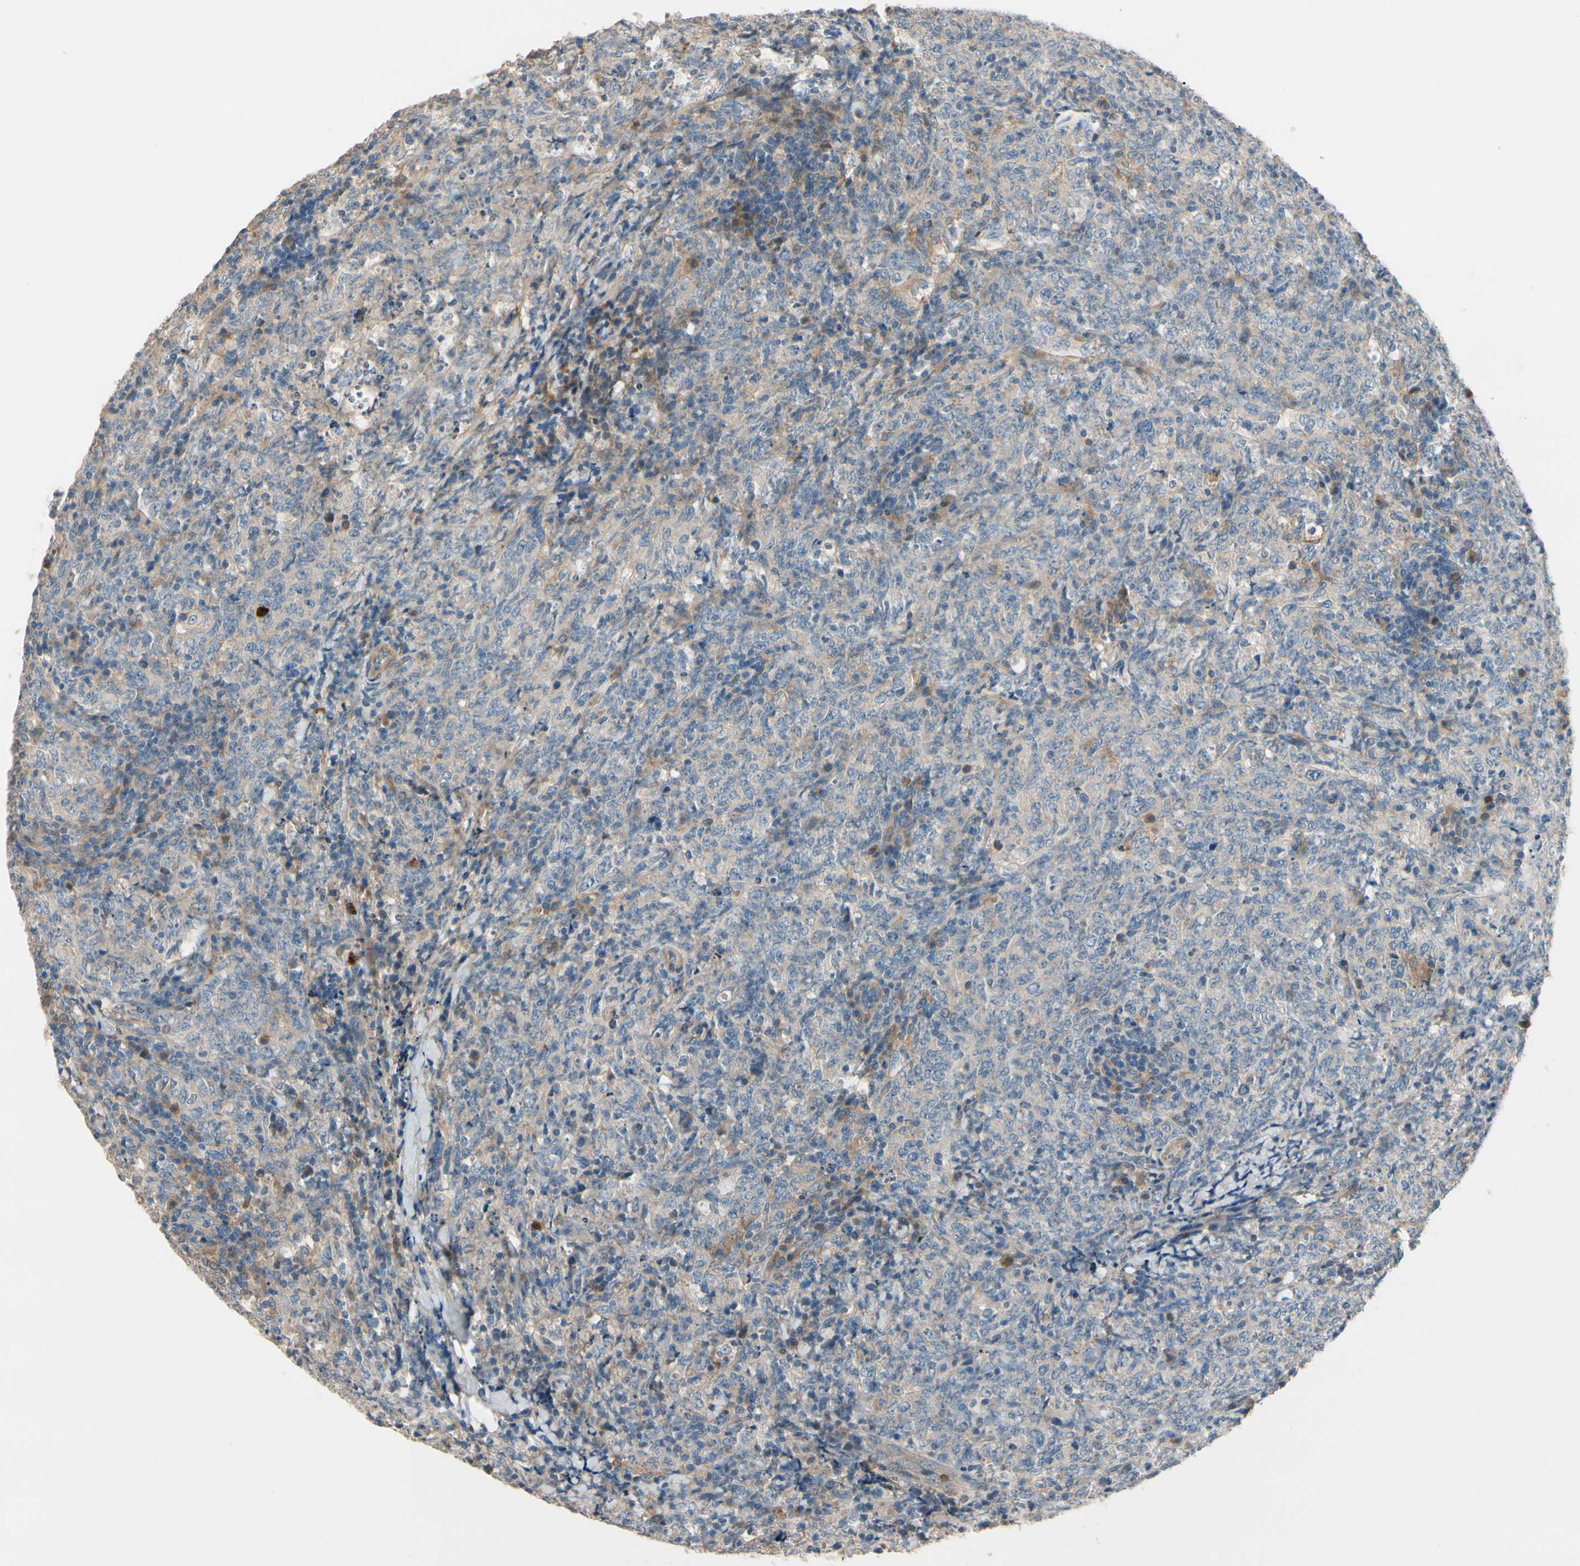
{"staining": {"intensity": "weak", "quantity": "<25%", "location": "cytoplasmic/membranous"}, "tissue": "lymphoma", "cell_type": "Tumor cells", "image_type": "cancer", "snomed": [{"axis": "morphology", "description": "Malignant lymphoma, non-Hodgkin's type, High grade"}, {"axis": "topography", "description": "Tonsil"}], "caption": "There is no significant staining in tumor cells of lymphoma.", "gene": "SIGLEC5", "patient": {"sex": "female", "age": 36}}